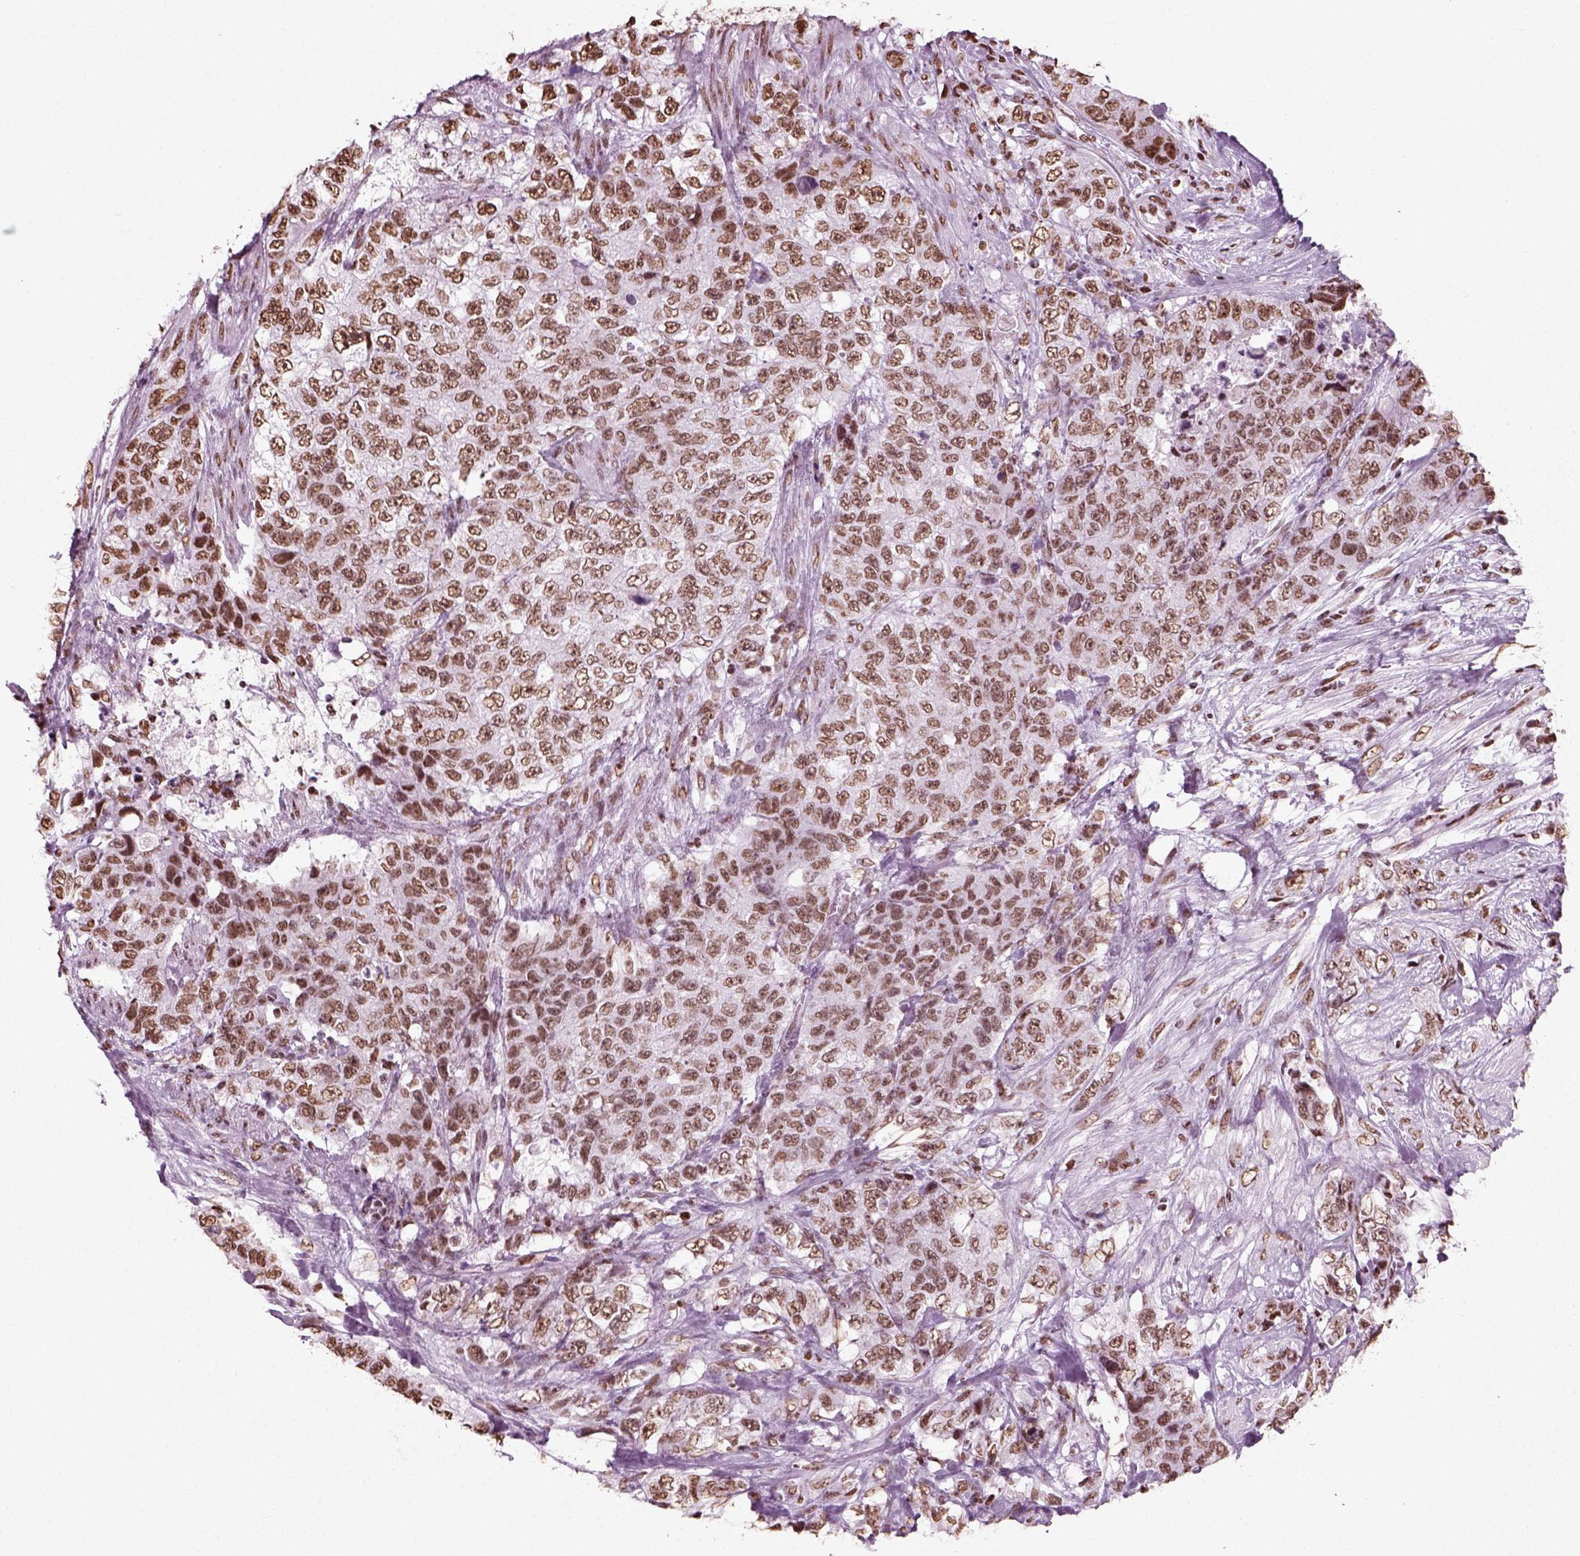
{"staining": {"intensity": "moderate", "quantity": ">75%", "location": "nuclear"}, "tissue": "urothelial cancer", "cell_type": "Tumor cells", "image_type": "cancer", "snomed": [{"axis": "morphology", "description": "Urothelial carcinoma, High grade"}, {"axis": "topography", "description": "Urinary bladder"}], "caption": "This image shows immunohistochemistry (IHC) staining of human urothelial cancer, with medium moderate nuclear staining in about >75% of tumor cells.", "gene": "POLR1H", "patient": {"sex": "female", "age": 78}}